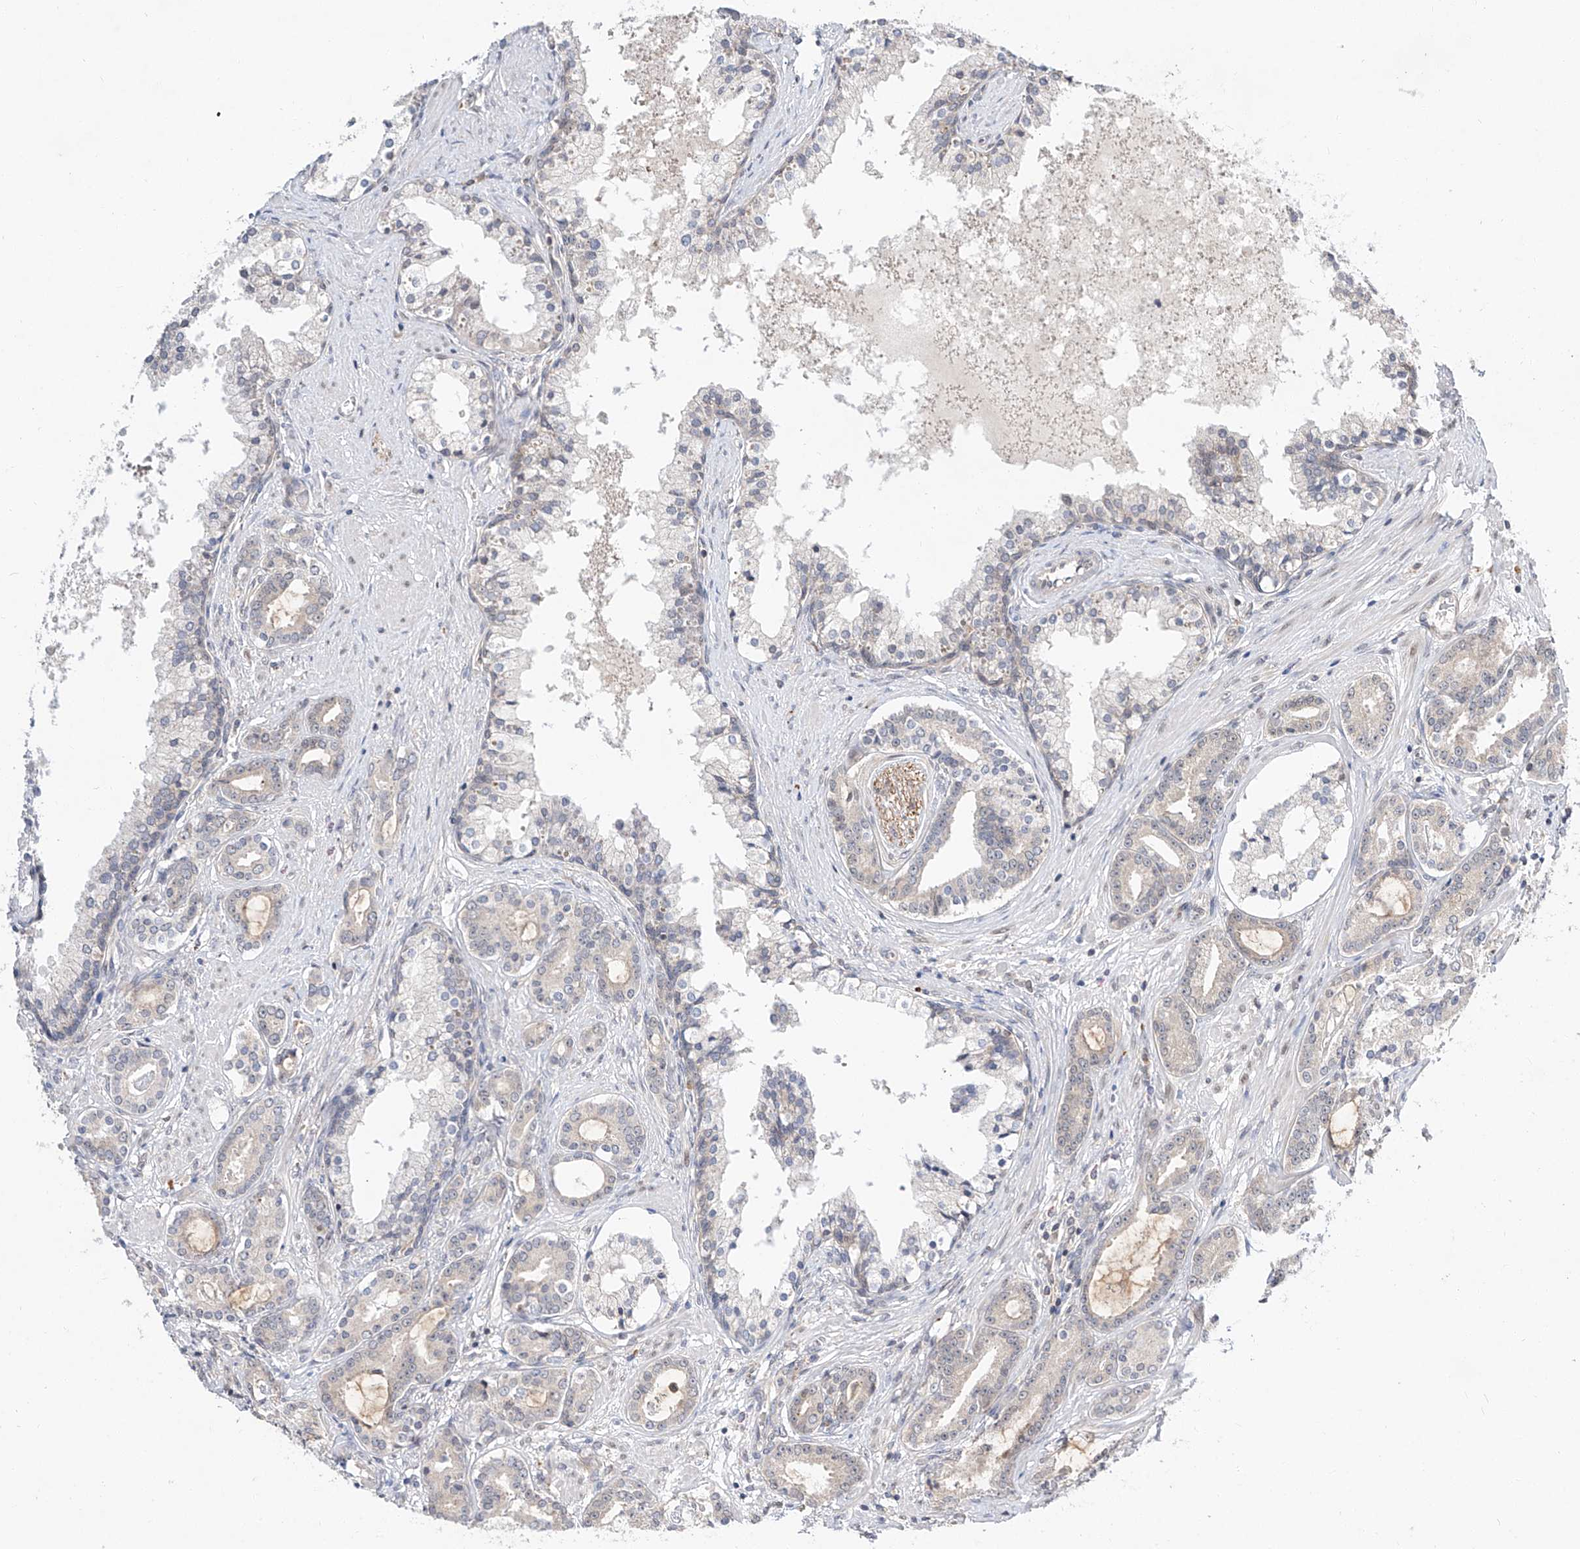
{"staining": {"intensity": "negative", "quantity": "none", "location": "none"}, "tissue": "prostate cancer", "cell_type": "Tumor cells", "image_type": "cancer", "snomed": [{"axis": "morphology", "description": "Adenocarcinoma, High grade"}, {"axis": "topography", "description": "Prostate"}], "caption": "The IHC micrograph has no significant staining in tumor cells of prostate adenocarcinoma (high-grade) tissue. (DAB immunohistochemistry with hematoxylin counter stain).", "gene": "DIRAS3", "patient": {"sex": "male", "age": 58}}